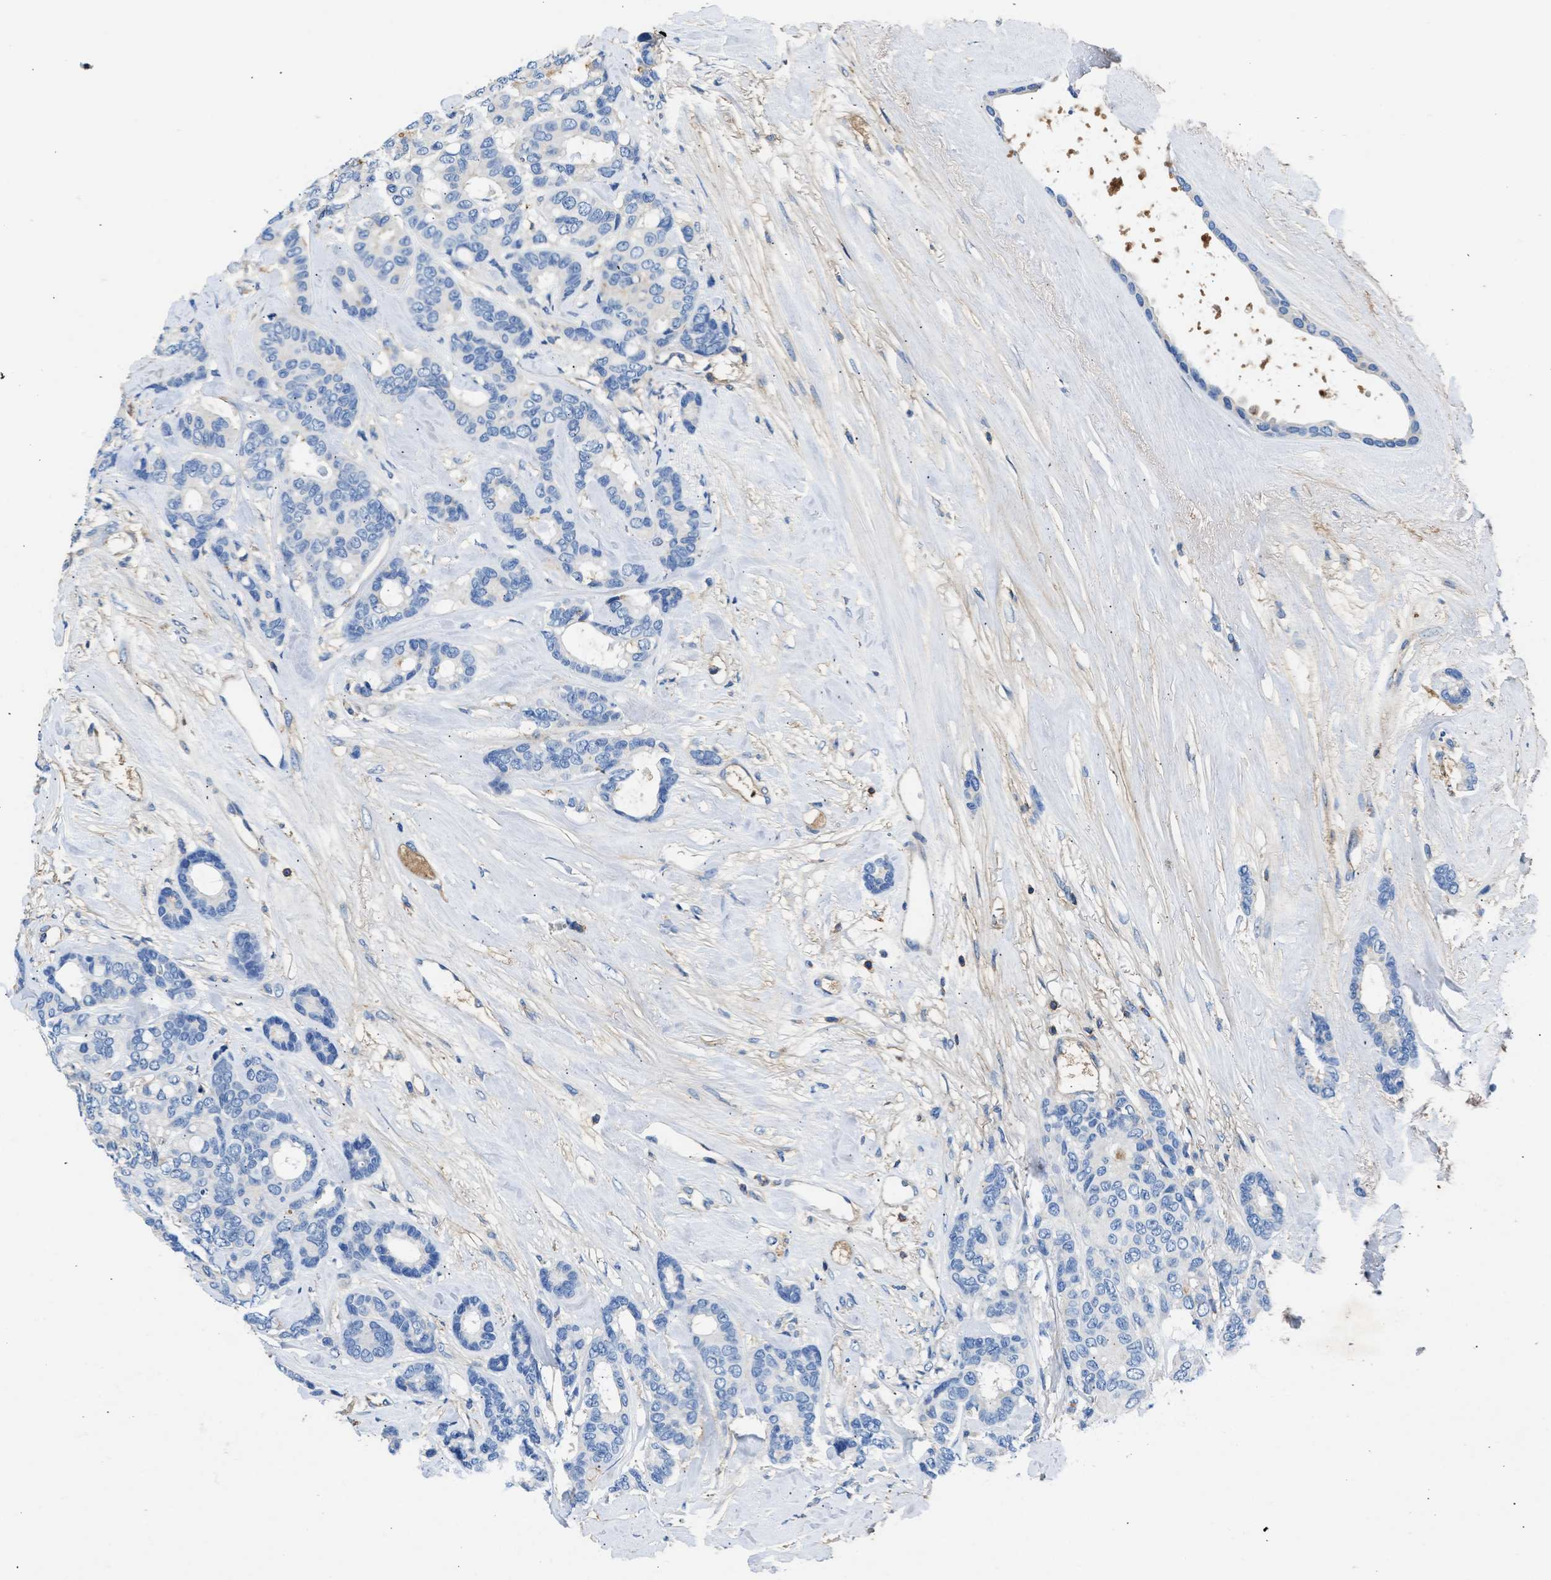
{"staining": {"intensity": "negative", "quantity": "none", "location": "none"}, "tissue": "breast cancer", "cell_type": "Tumor cells", "image_type": "cancer", "snomed": [{"axis": "morphology", "description": "Duct carcinoma"}, {"axis": "topography", "description": "Breast"}], "caption": "A histopathology image of human breast cancer (infiltrating ductal carcinoma) is negative for staining in tumor cells.", "gene": "KCNQ4", "patient": {"sex": "female", "age": 87}}